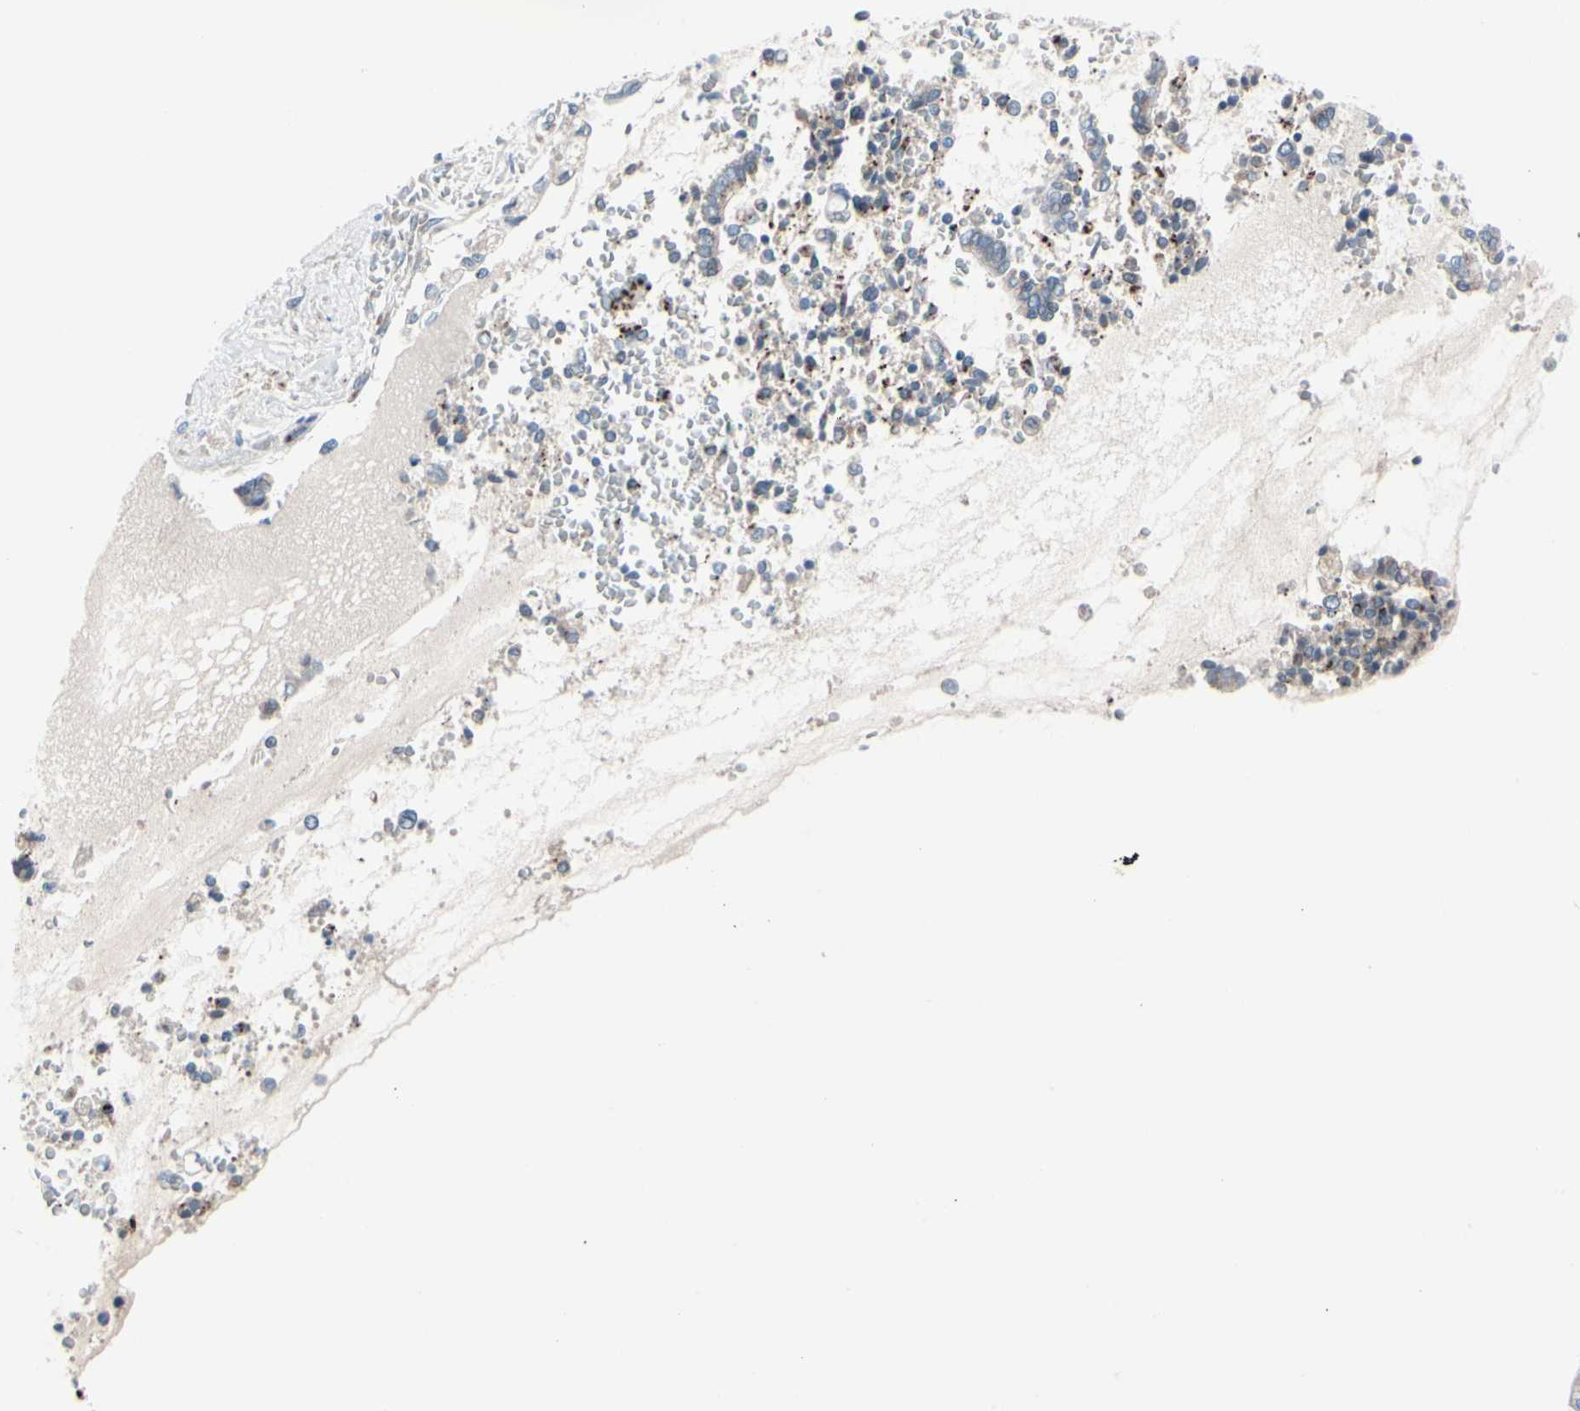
{"staining": {"intensity": "moderate", "quantity": "25%-75%", "location": "cytoplasmic/membranous"}, "tissue": "cervical cancer", "cell_type": "Tumor cells", "image_type": "cancer", "snomed": [{"axis": "morphology", "description": "Adenocarcinoma, NOS"}, {"axis": "topography", "description": "Cervix"}], "caption": "Protein staining of adenocarcinoma (cervical) tissue demonstrates moderate cytoplasmic/membranous staining in approximately 25%-75% of tumor cells.", "gene": "PGR", "patient": {"sex": "female", "age": 44}}